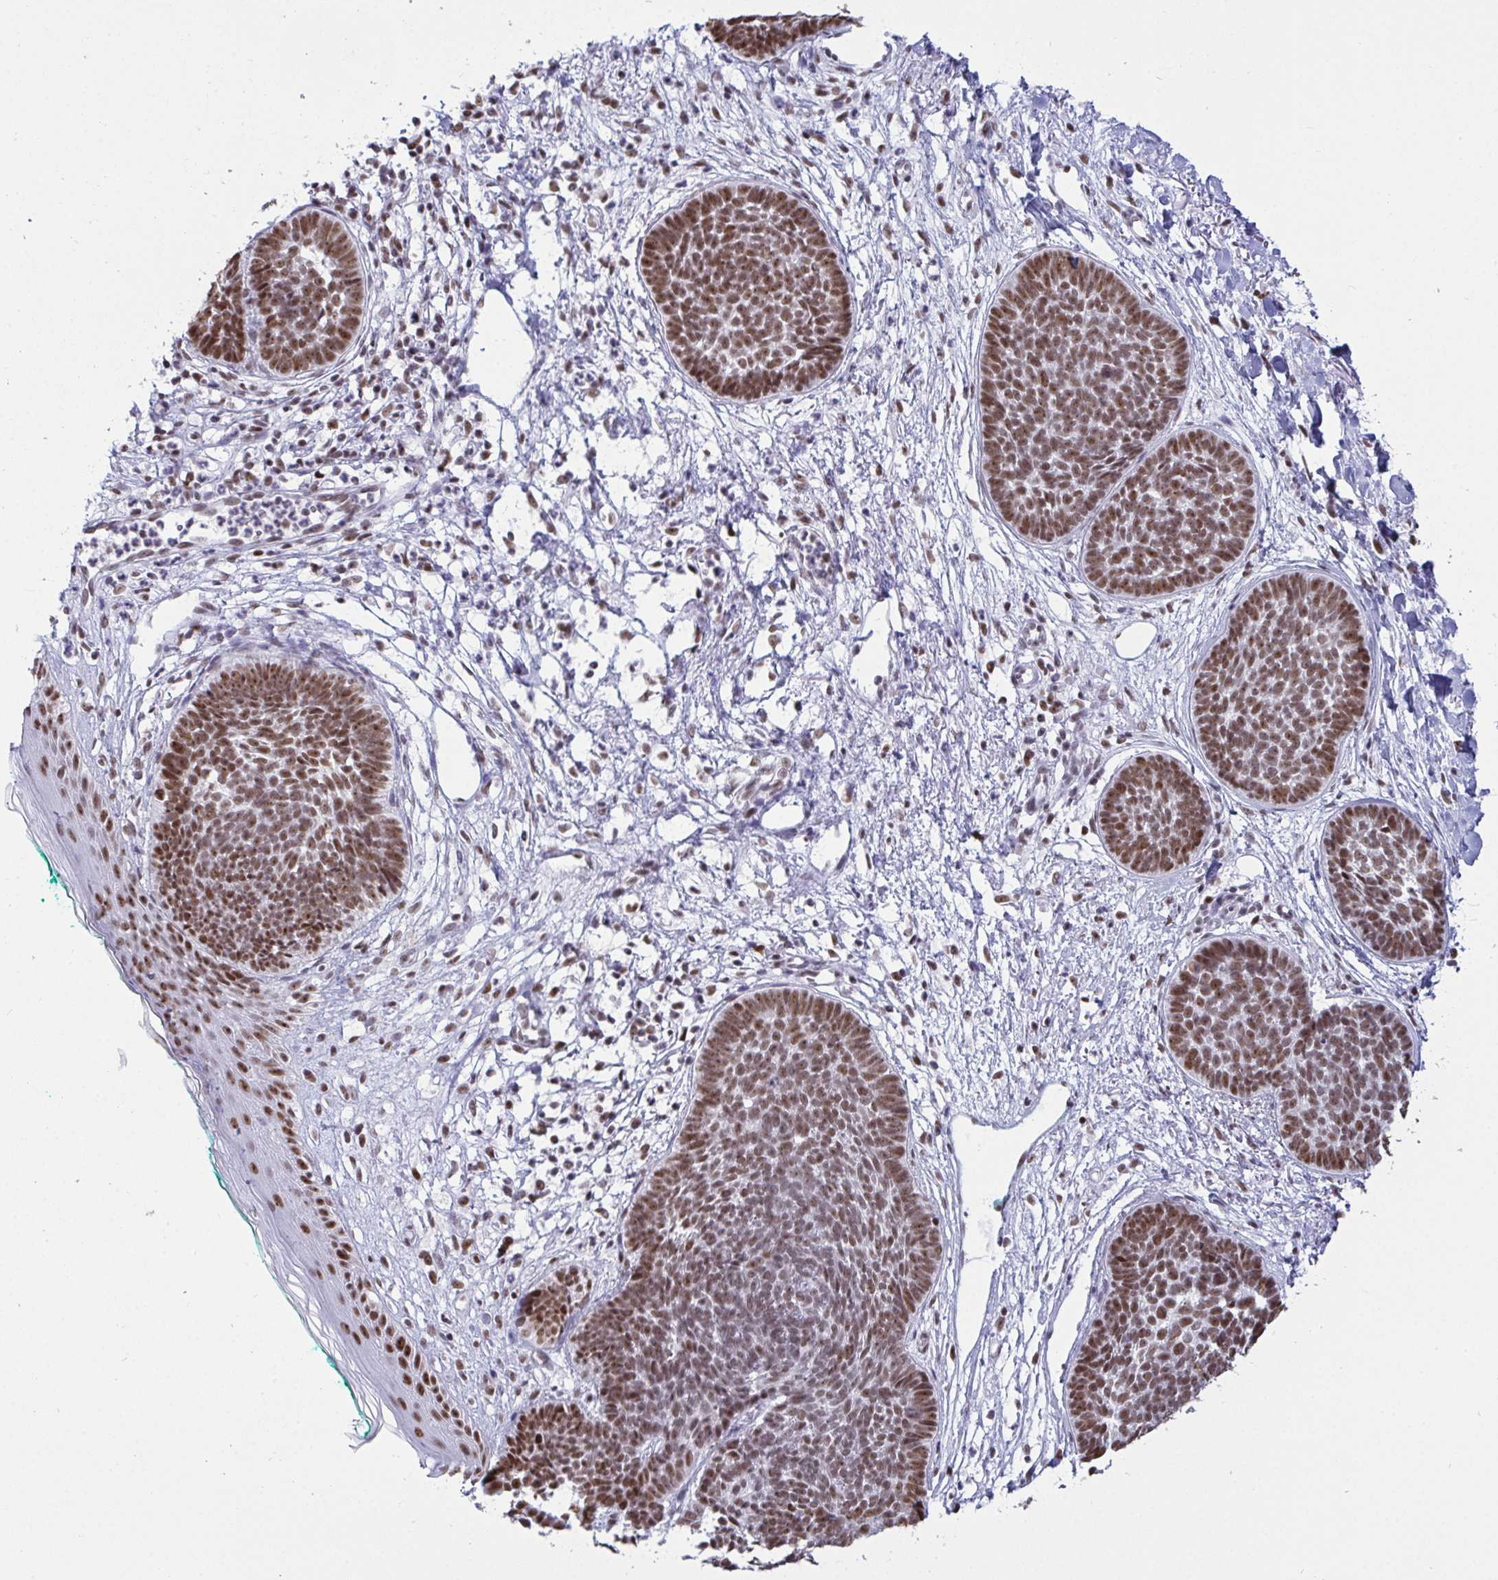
{"staining": {"intensity": "moderate", "quantity": ">75%", "location": "nuclear"}, "tissue": "skin cancer", "cell_type": "Tumor cells", "image_type": "cancer", "snomed": [{"axis": "morphology", "description": "Basal cell carcinoma"}, {"axis": "topography", "description": "Skin"}, {"axis": "topography", "description": "Skin of neck"}, {"axis": "topography", "description": "Skin of shoulder"}, {"axis": "topography", "description": "Skin of back"}], "caption": "Protein expression analysis of skin cancer exhibits moderate nuclear positivity in about >75% of tumor cells.", "gene": "SUPT16H", "patient": {"sex": "male", "age": 80}}